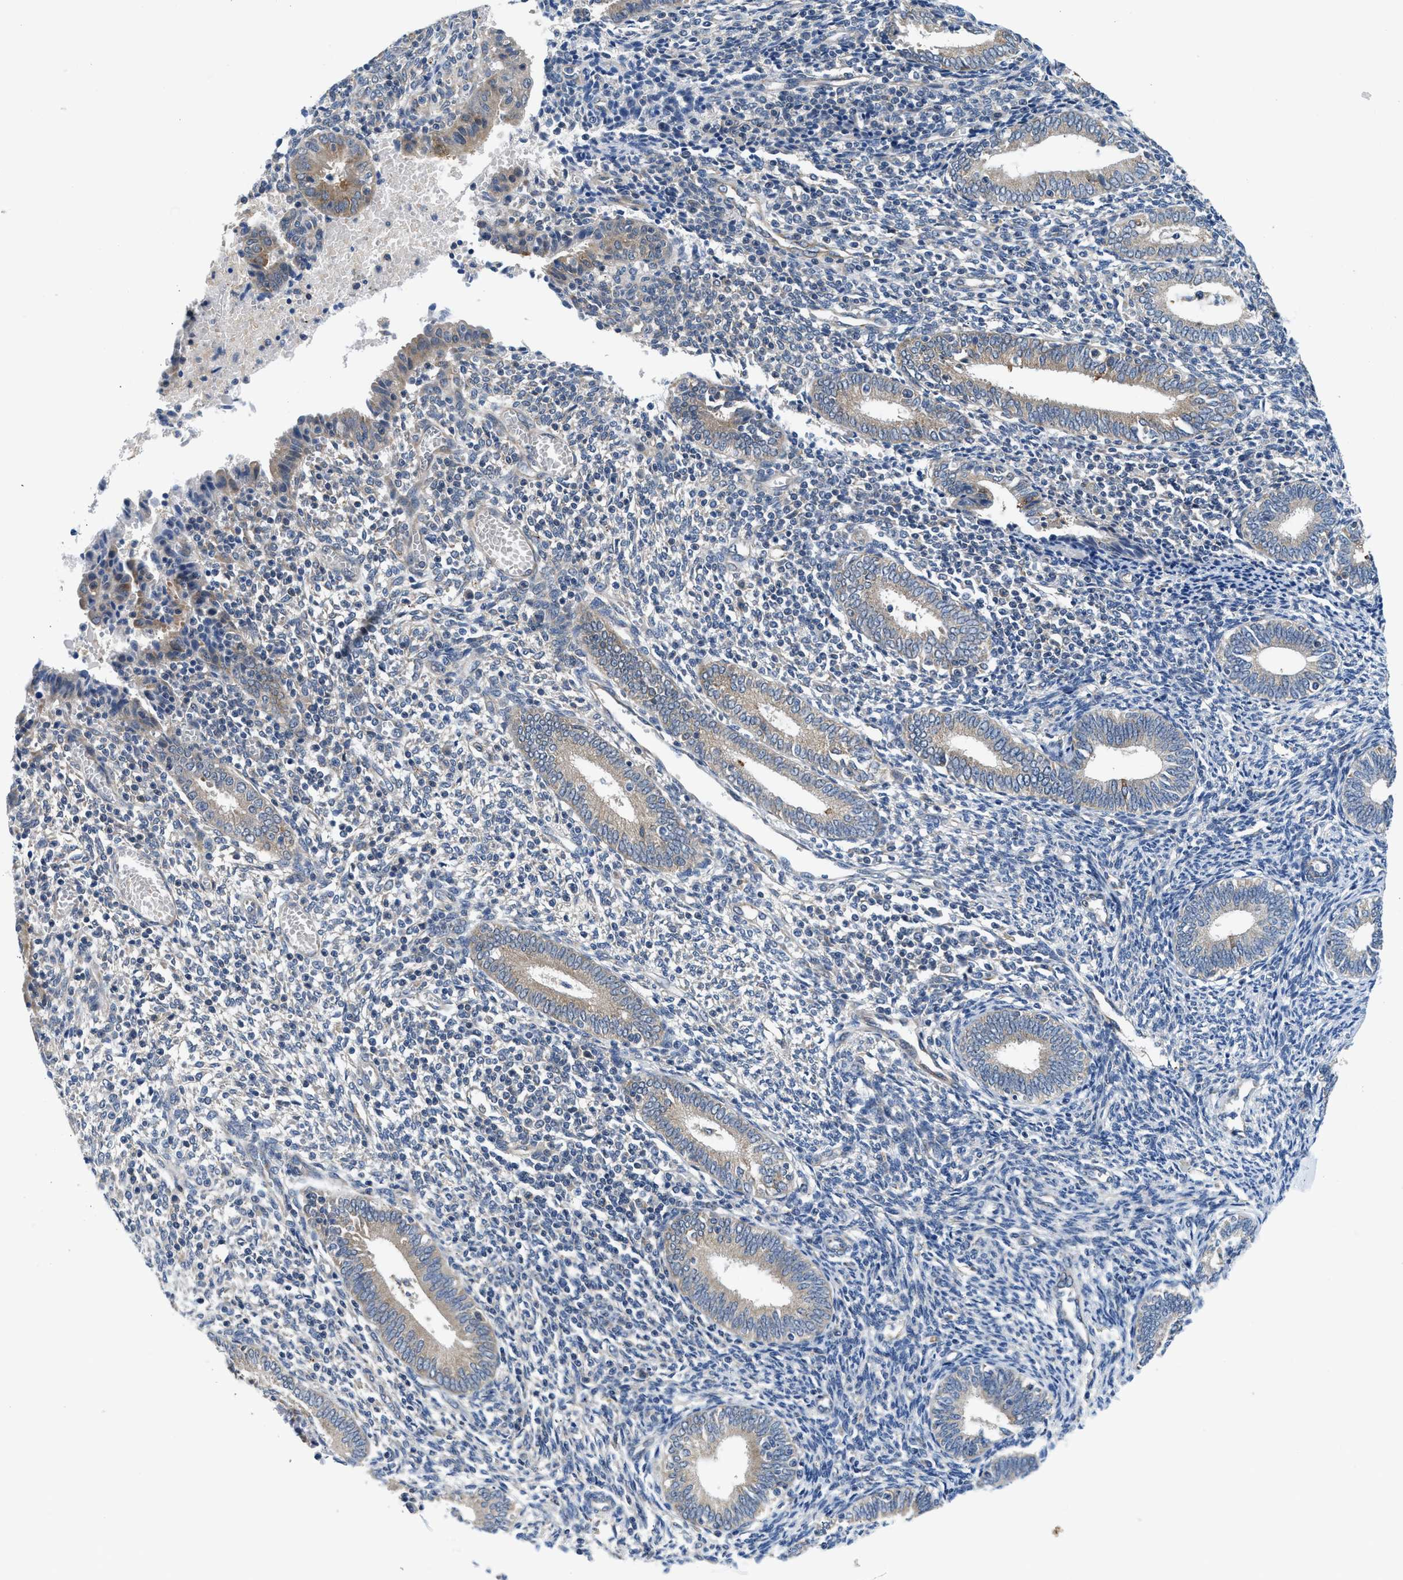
{"staining": {"intensity": "negative", "quantity": "none", "location": "none"}, "tissue": "endometrium", "cell_type": "Cells in endometrial stroma", "image_type": "normal", "snomed": [{"axis": "morphology", "description": "Normal tissue, NOS"}, {"axis": "topography", "description": "Endometrium"}], "caption": "DAB immunohistochemical staining of benign endometrium demonstrates no significant staining in cells in endometrial stroma. (DAB (3,3'-diaminobenzidine) immunohistochemistry (IHC) visualized using brightfield microscopy, high magnification).", "gene": "LPIN2", "patient": {"sex": "female", "age": 41}}